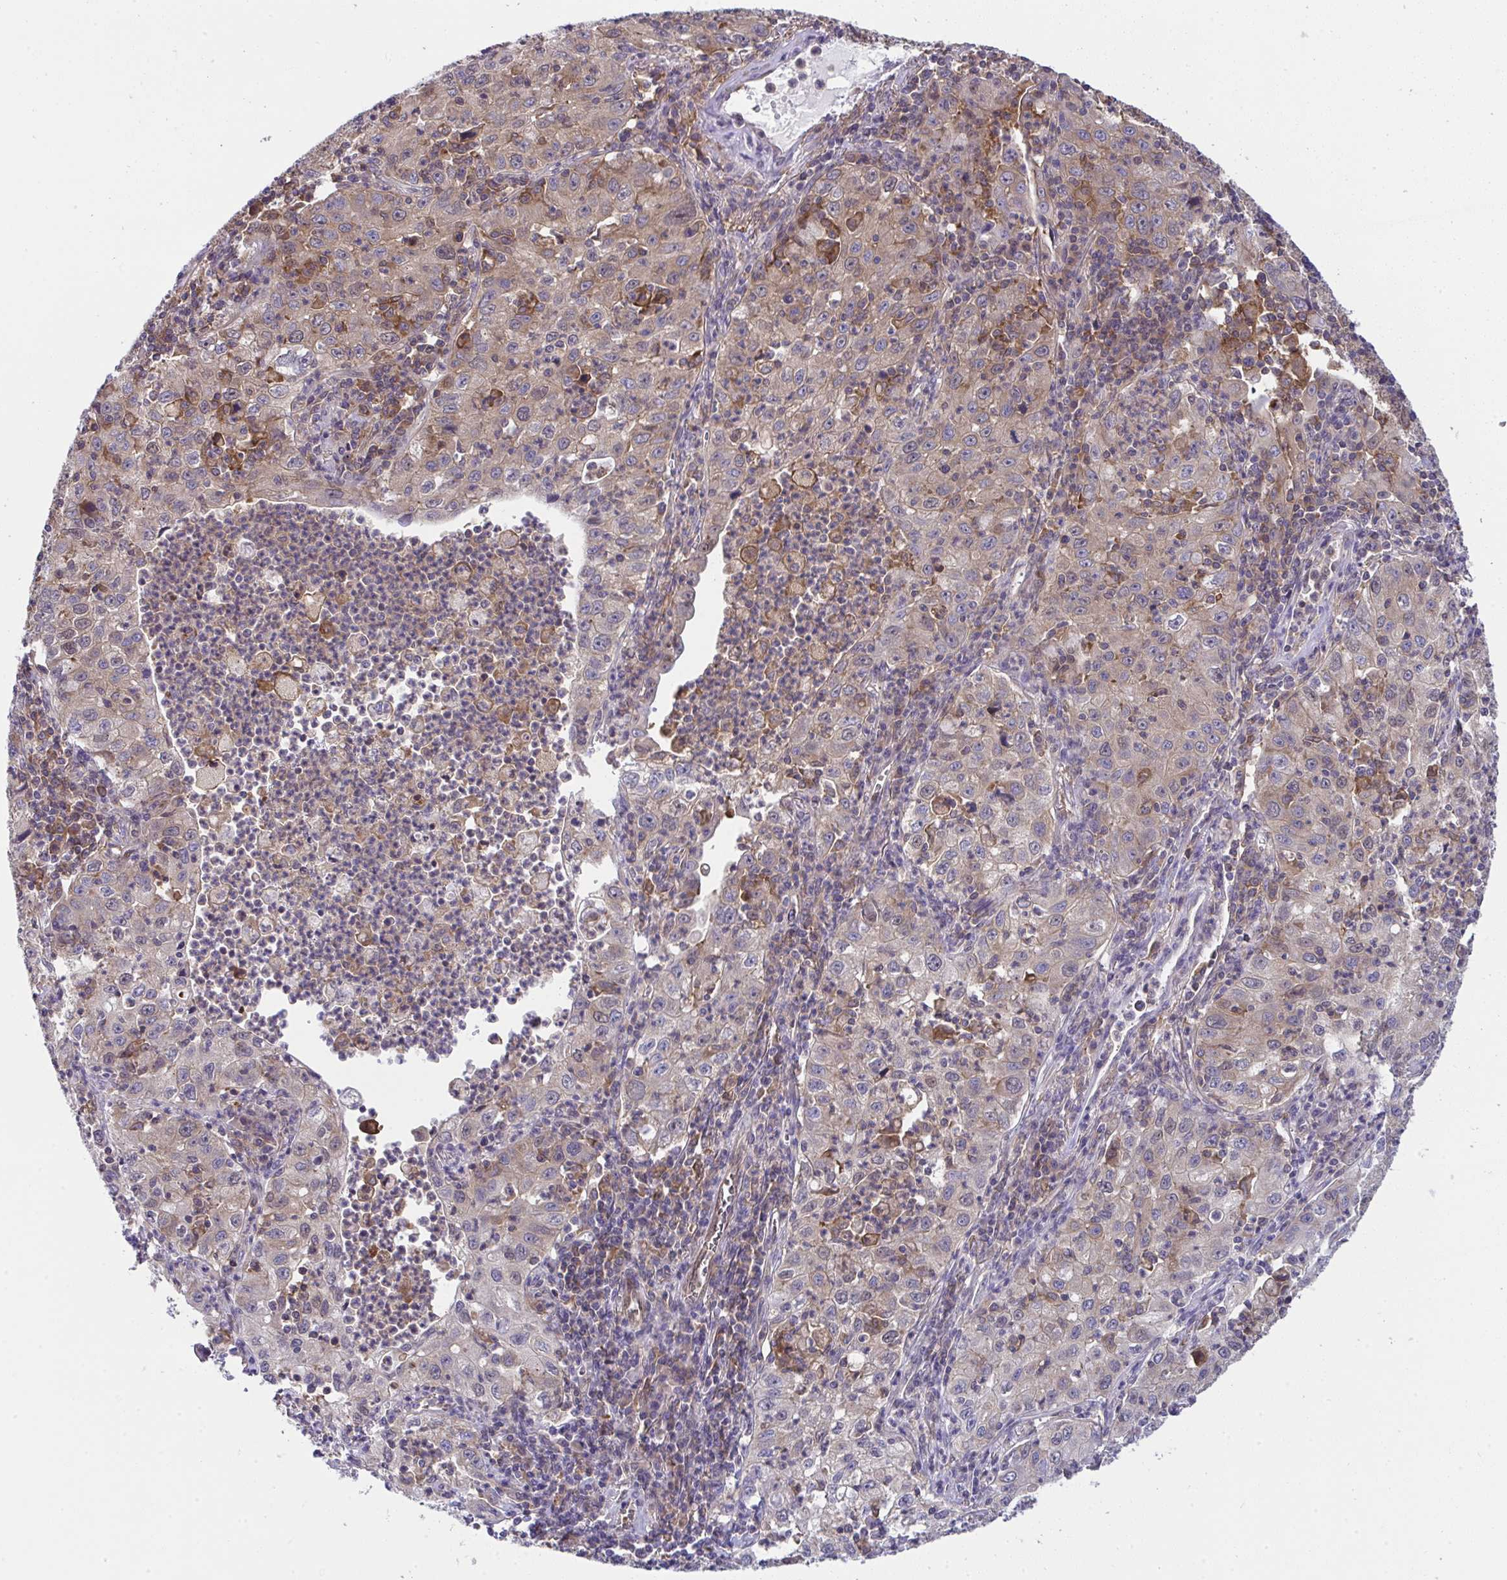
{"staining": {"intensity": "weak", "quantity": "25%-75%", "location": "cytoplasmic/membranous"}, "tissue": "lung cancer", "cell_type": "Tumor cells", "image_type": "cancer", "snomed": [{"axis": "morphology", "description": "Squamous cell carcinoma, NOS"}, {"axis": "topography", "description": "Lung"}], "caption": "The histopathology image exhibits staining of squamous cell carcinoma (lung), revealing weak cytoplasmic/membranous protein positivity (brown color) within tumor cells.", "gene": "ALDH16A1", "patient": {"sex": "male", "age": 71}}